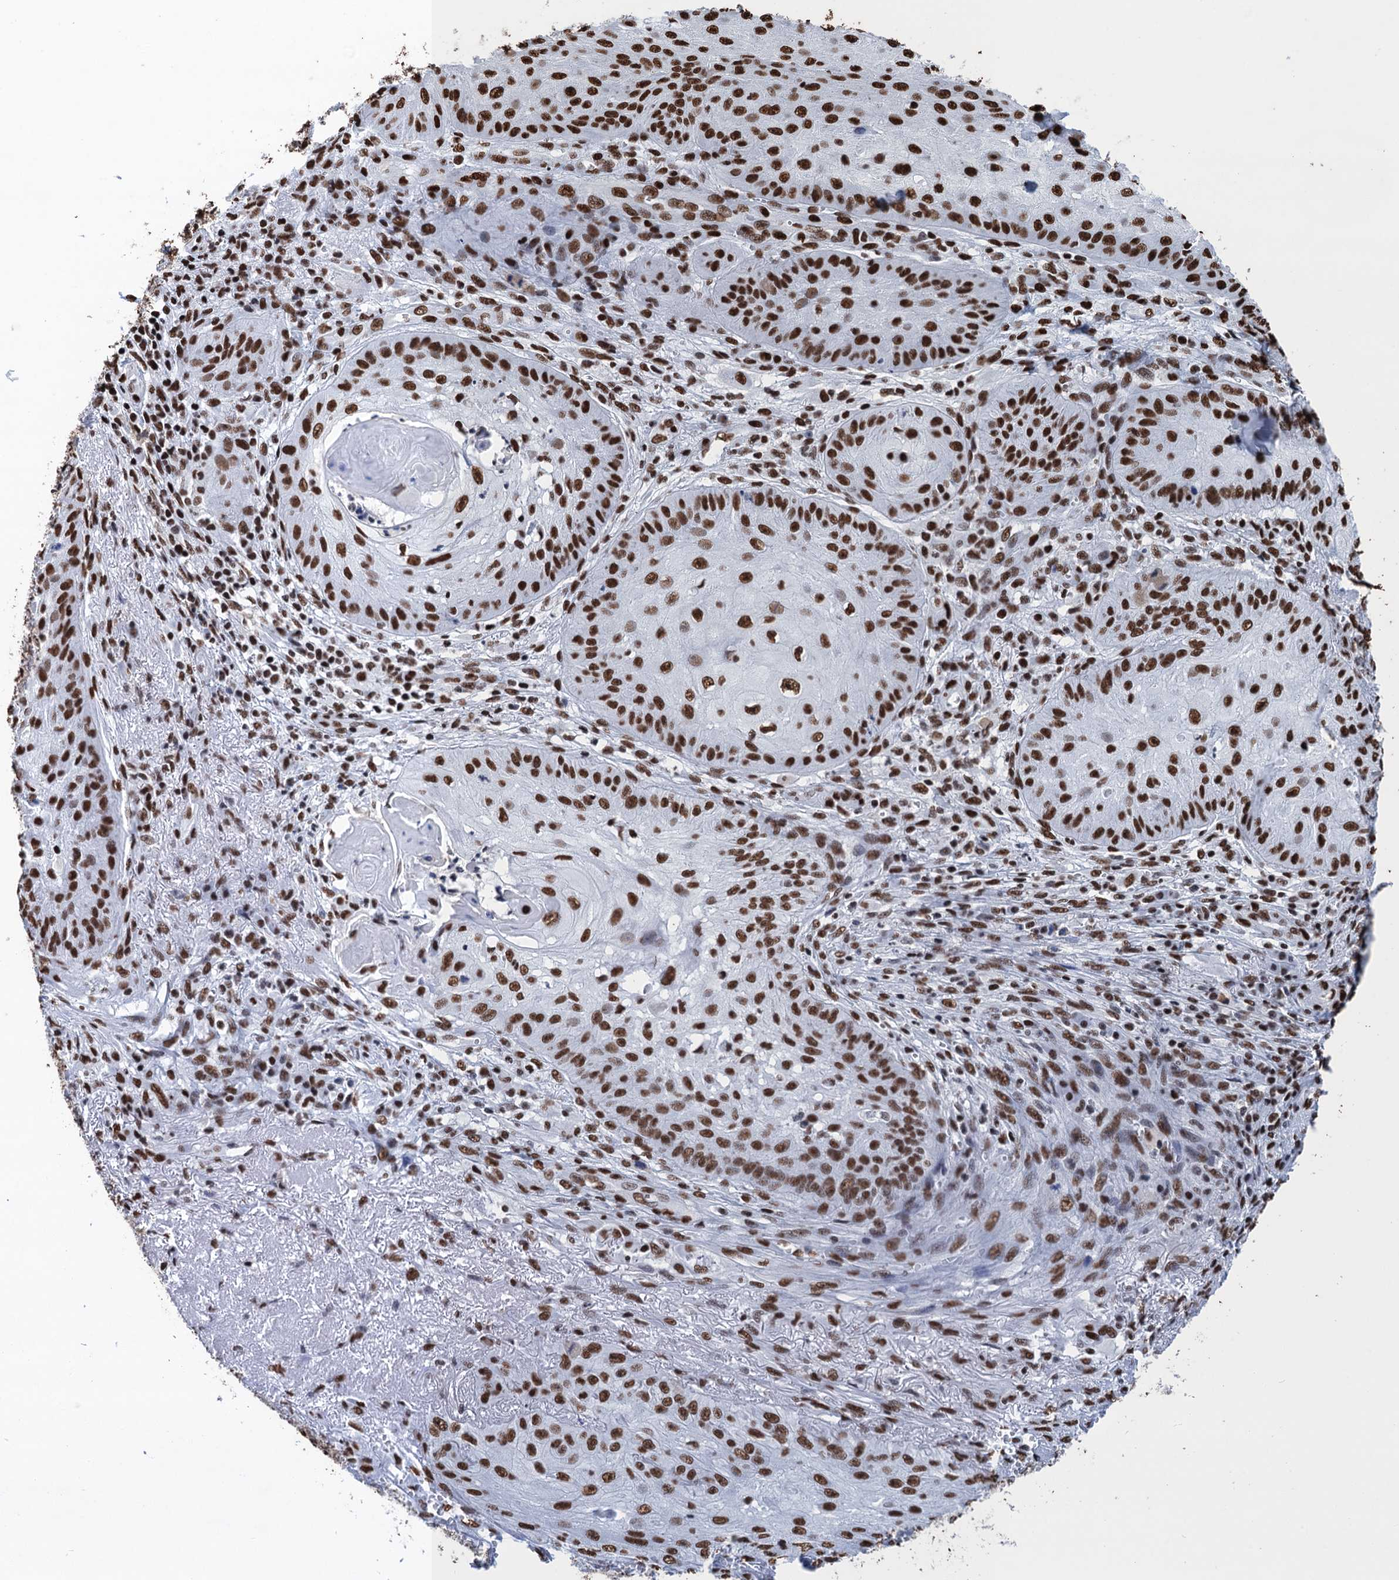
{"staining": {"intensity": "strong", "quantity": ">75%", "location": "nuclear"}, "tissue": "skin cancer", "cell_type": "Tumor cells", "image_type": "cancer", "snomed": [{"axis": "morphology", "description": "Squamous cell carcinoma, NOS"}, {"axis": "topography", "description": "Skin"}], "caption": "The immunohistochemical stain shows strong nuclear positivity in tumor cells of skin cancer tissue.", "gene": "UBA2", "patient": {"sex": "male", "age": 70}}